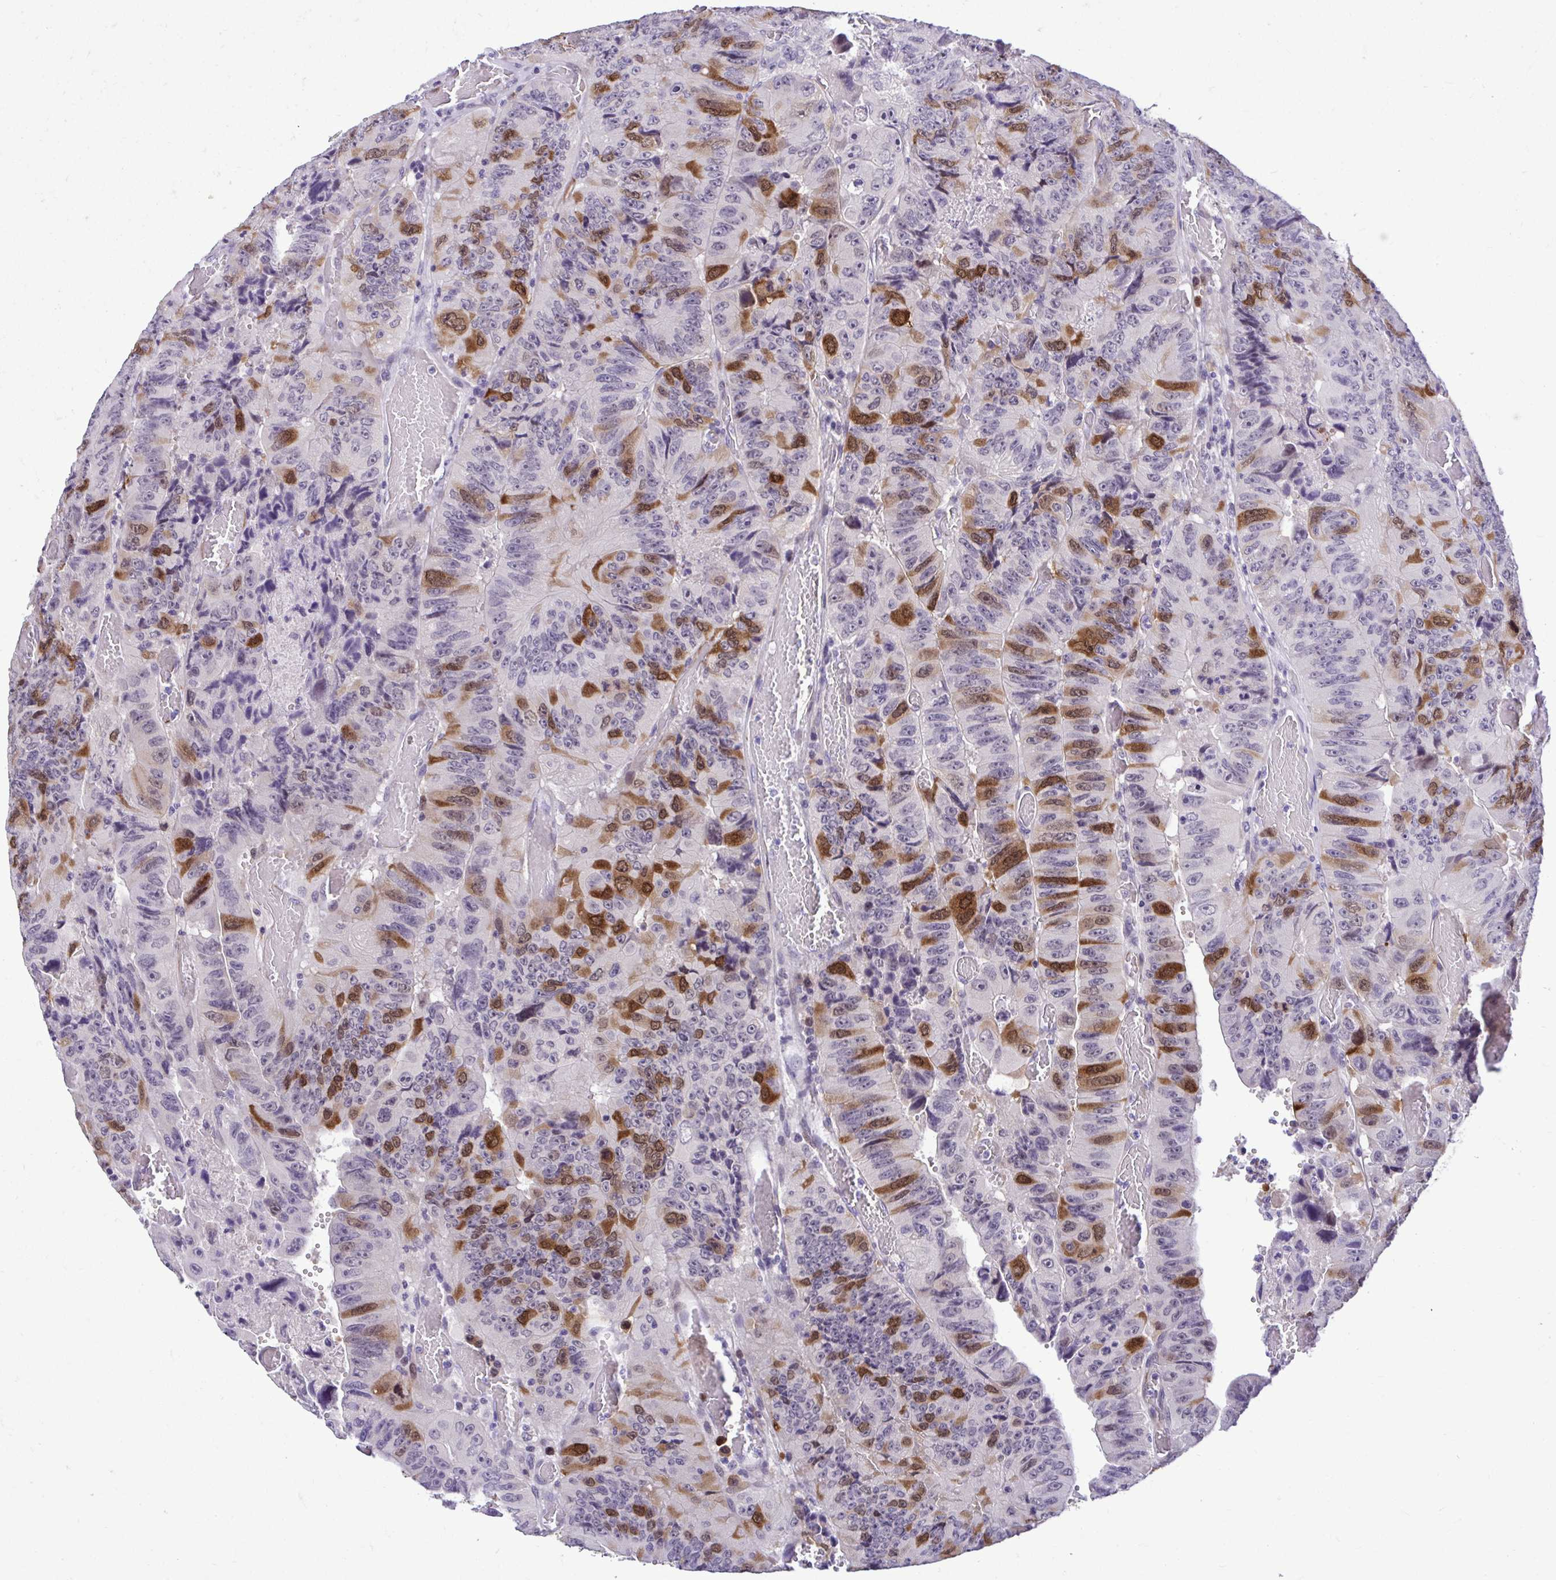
{"staining": {"intensity": "moderate", "quantity": "25%-75%", "location": "cytoplasmic/membranous,nuclear"}, "tissue": "colorectal cancer", "cell_type": "Tumor cells", "image_type": "cancer", "snomed": [{"axis": "morphology", "description": "Adenocarcinoma, NOS"}, {"axis": "topography", "description": "Colon"}], "caption": "High-magnification brightfield microscopy of colorectal adenocarcinoma stained with DAB (brown) and counterstained with hematoxylin (blue). tumor cells exhibit moderate cytoplasmic/membranous and nuclear expression is present in approximately25%-75% of cells.", "gene": "CDC20", "patient": {"sex": "female", "age": 84}}